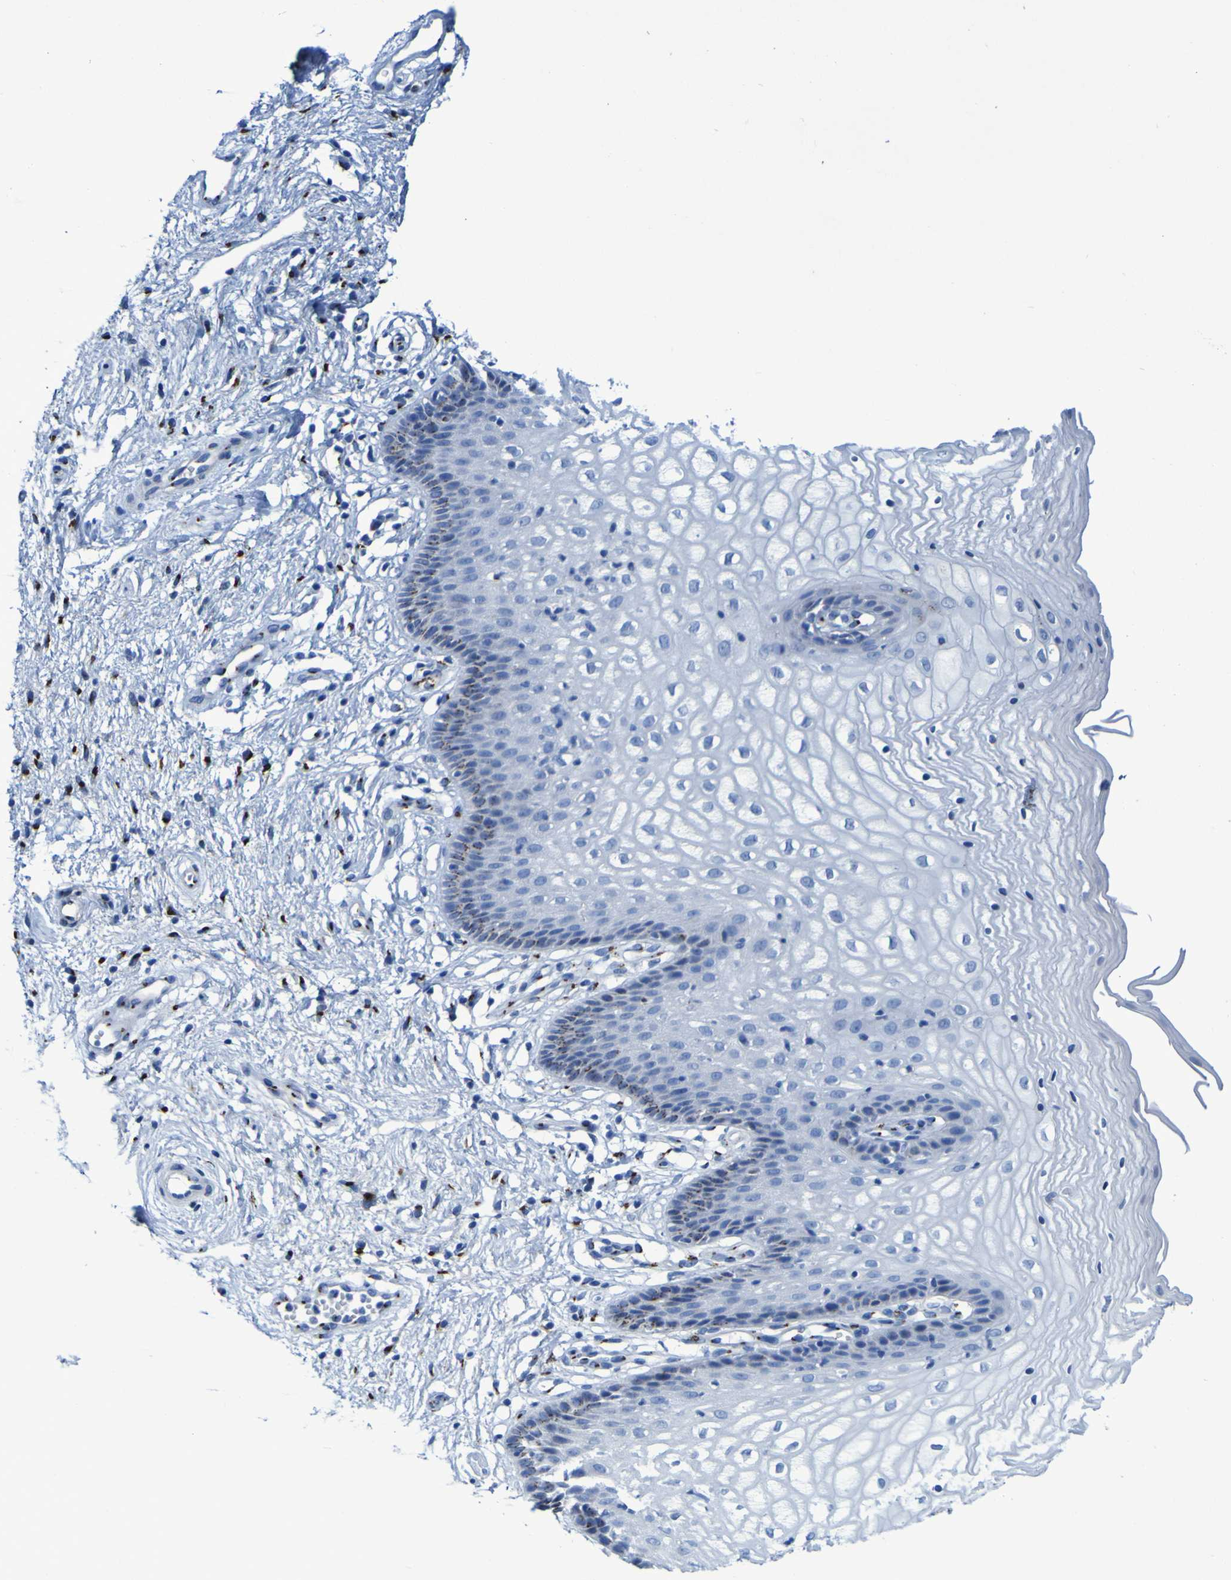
{"staining": {"intensity": "moderate", "quantity": "<25%", "location": "cytoplasmic/membranous"}, "tissue": "vagina", "cell_type": "Squamous epithelial cells", "image_type": "normal", "snomed": [{"axis": "morphology", "description": "Normal tissue, NOS"}, {"axis": "topography", "description": "Vagina"}], "caption": "This is an image of IHC staining of normal vagina, which shows moderate staining in the cytoplasmic/membranous of squamous epithelial cells.", "gene": "GOLM1", "patient": {"sex": "female", "age": 34}}